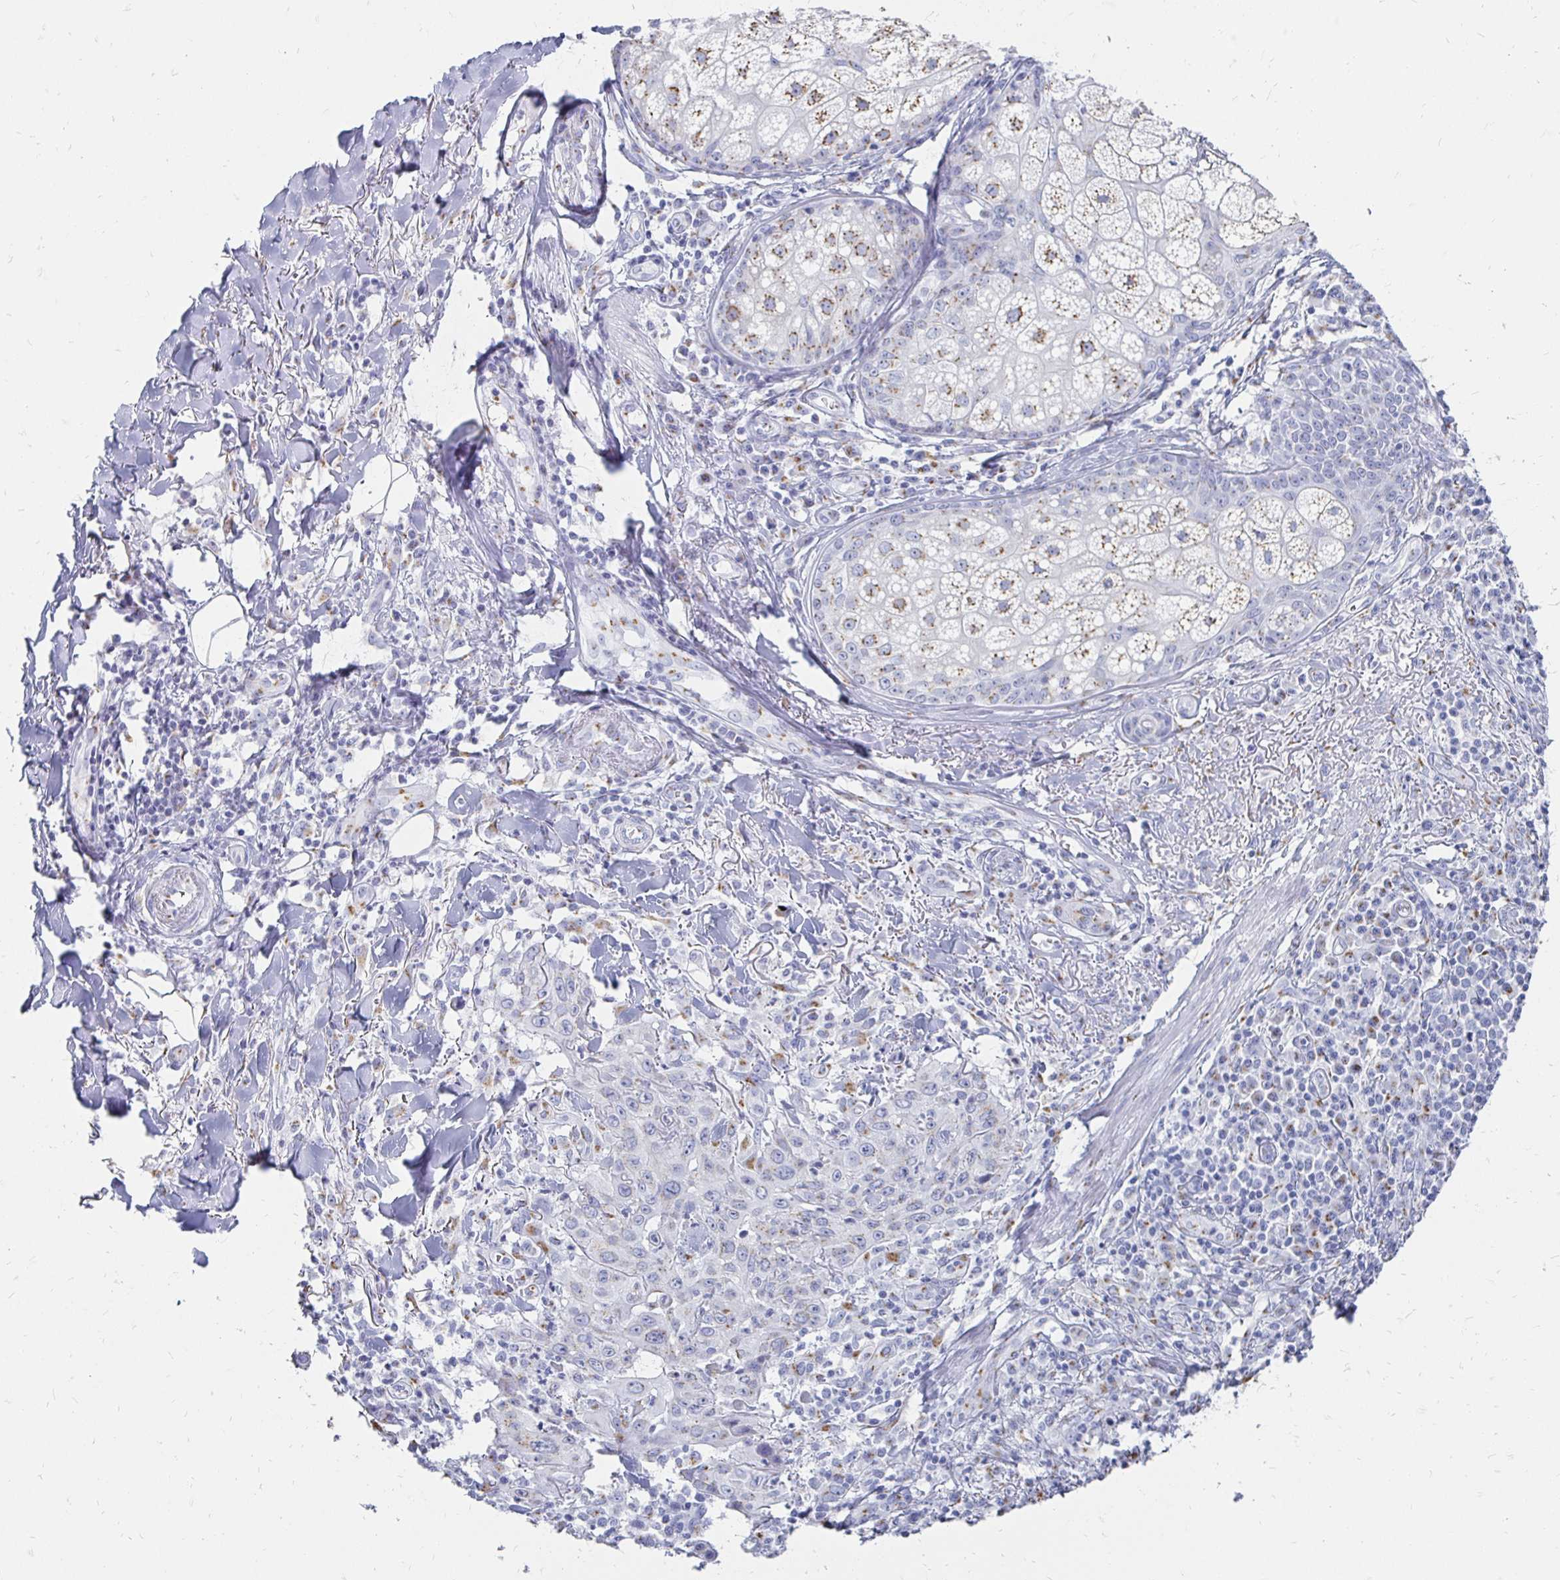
{"staining": {"intensity": "negative", "quantity": "none", "location": "none"}, "tissue": "skin cancer", "cell_type": "Tumor cells", "image_type": "cancer", "snomed": [{"axis": "morphology", "description": "Squamous cell carcinoma, NOS"}, {"axis": "topography", "description": "Skin"}], "caption": "Immunohistochemistry (IHC) micrograph of neoplastic tissue: human skin squamous cell carcinoma stained with DAB (3,3'-diaminobenzidine) exhibits no significant protein positivity in tumor cells.", "gene": "PAGE4", "patient": {"sex": "male", "age": 75}}